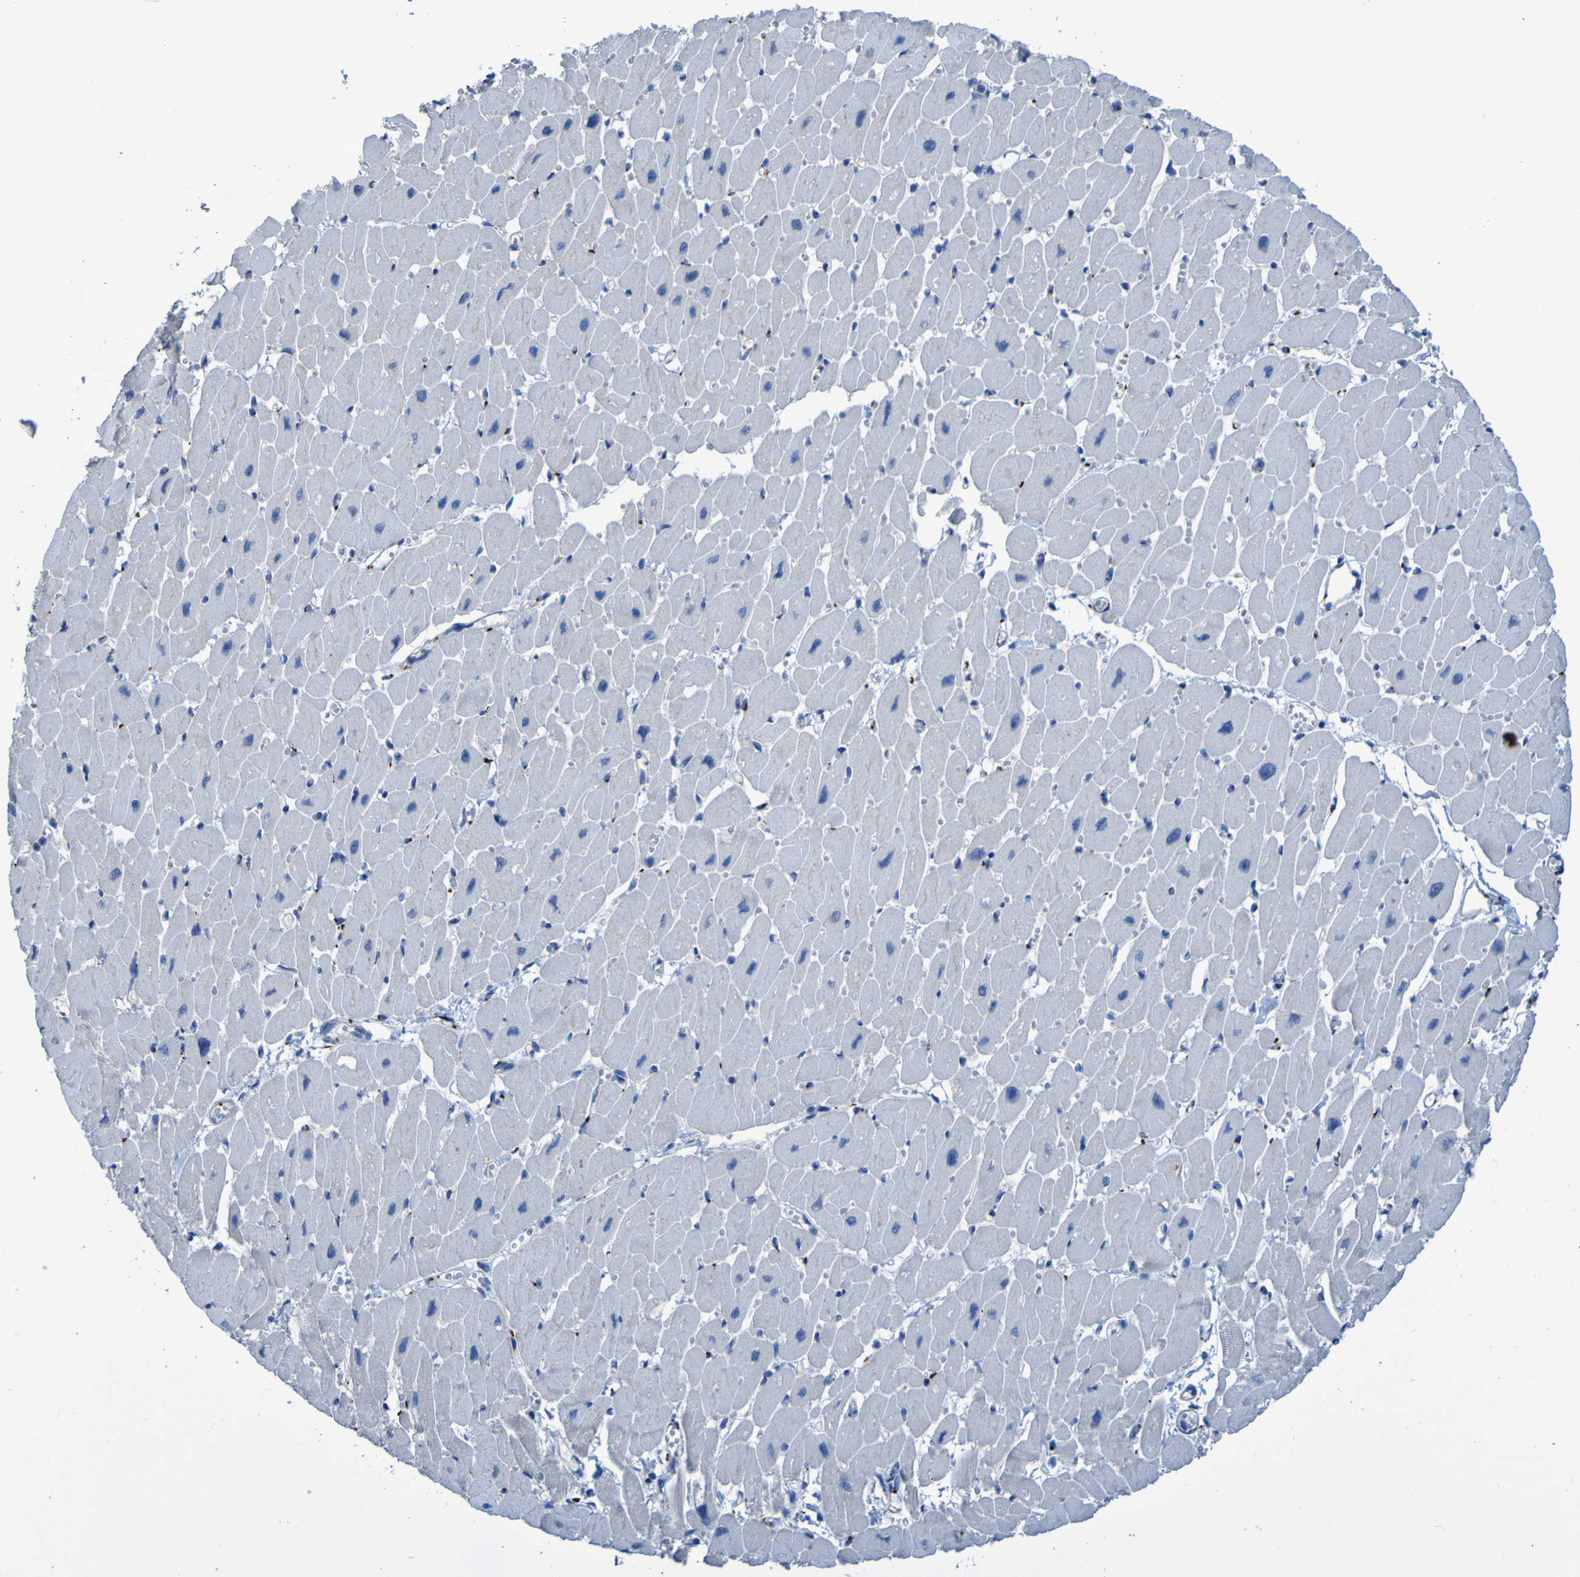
{"staining": {"intensity": "negative", "quantity": "none", "location": "none"}, "tissue": "heart muscle", "cell_type": "Cardiomyocytes", "image_type": "normal", "snomed": [{"axis": "morphology", "description": "Normal tissue, NOS"}, {"axis": "topography", "description": "Heart"}], "caption": "High magnification brightfield microscopy of benign heart muscle stained with DAB (brown) and counterstained with hematoxylin (blue): cardiomyocytes show no significant positivity. (DAB (3,3'-diaminobenzidine) IHC visualized using brightfield microscopy, high magnification).", "gene": "GOLM1", "patient": {"sex": "female", "age": 54}}